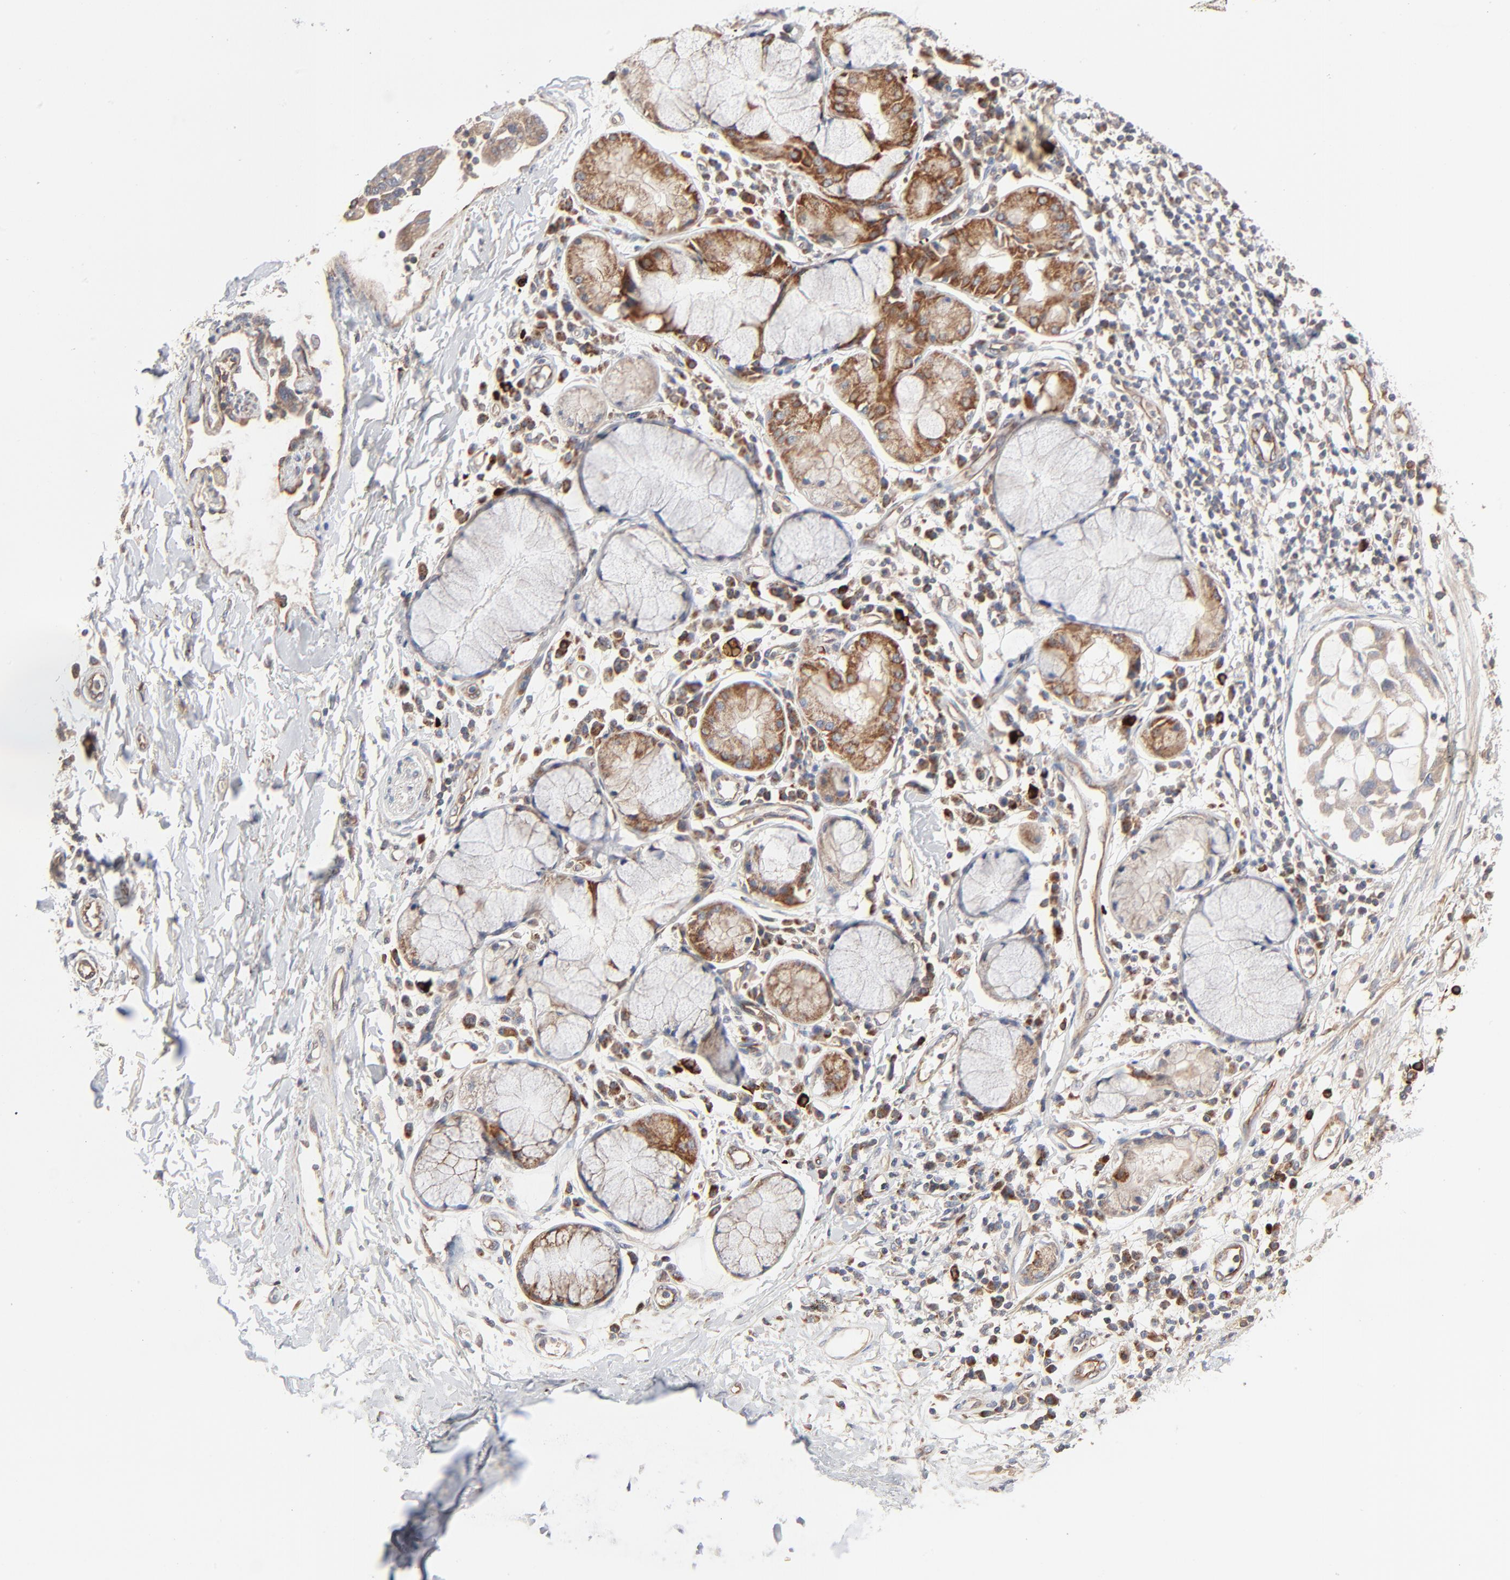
{"staining": {"intensity": "negative", "quantity": "none", "location": "none"}, "tissue": "adipose tissue", "cell_type": "Adipocytes", "image_type": "normal", "snomed": [{"axis": "morphology", "description": "Normal tissue, NOS"}, {"axis": "morphology", "description": "Adenocarcinoma, NOS"}, {"axis": "topography", "description": "Cartilage tissue"}, {"axis": "topography", "description": "Bronchus"}, {"axis": "topography", "description": "Lung"}], "caption": "This is an immunohistochemistry photomicrograph of normal adipose tissue. There is no staining in adipocytes.", "gene": "ABLIM3", "patient": {"sex": "female", "age": 67}}